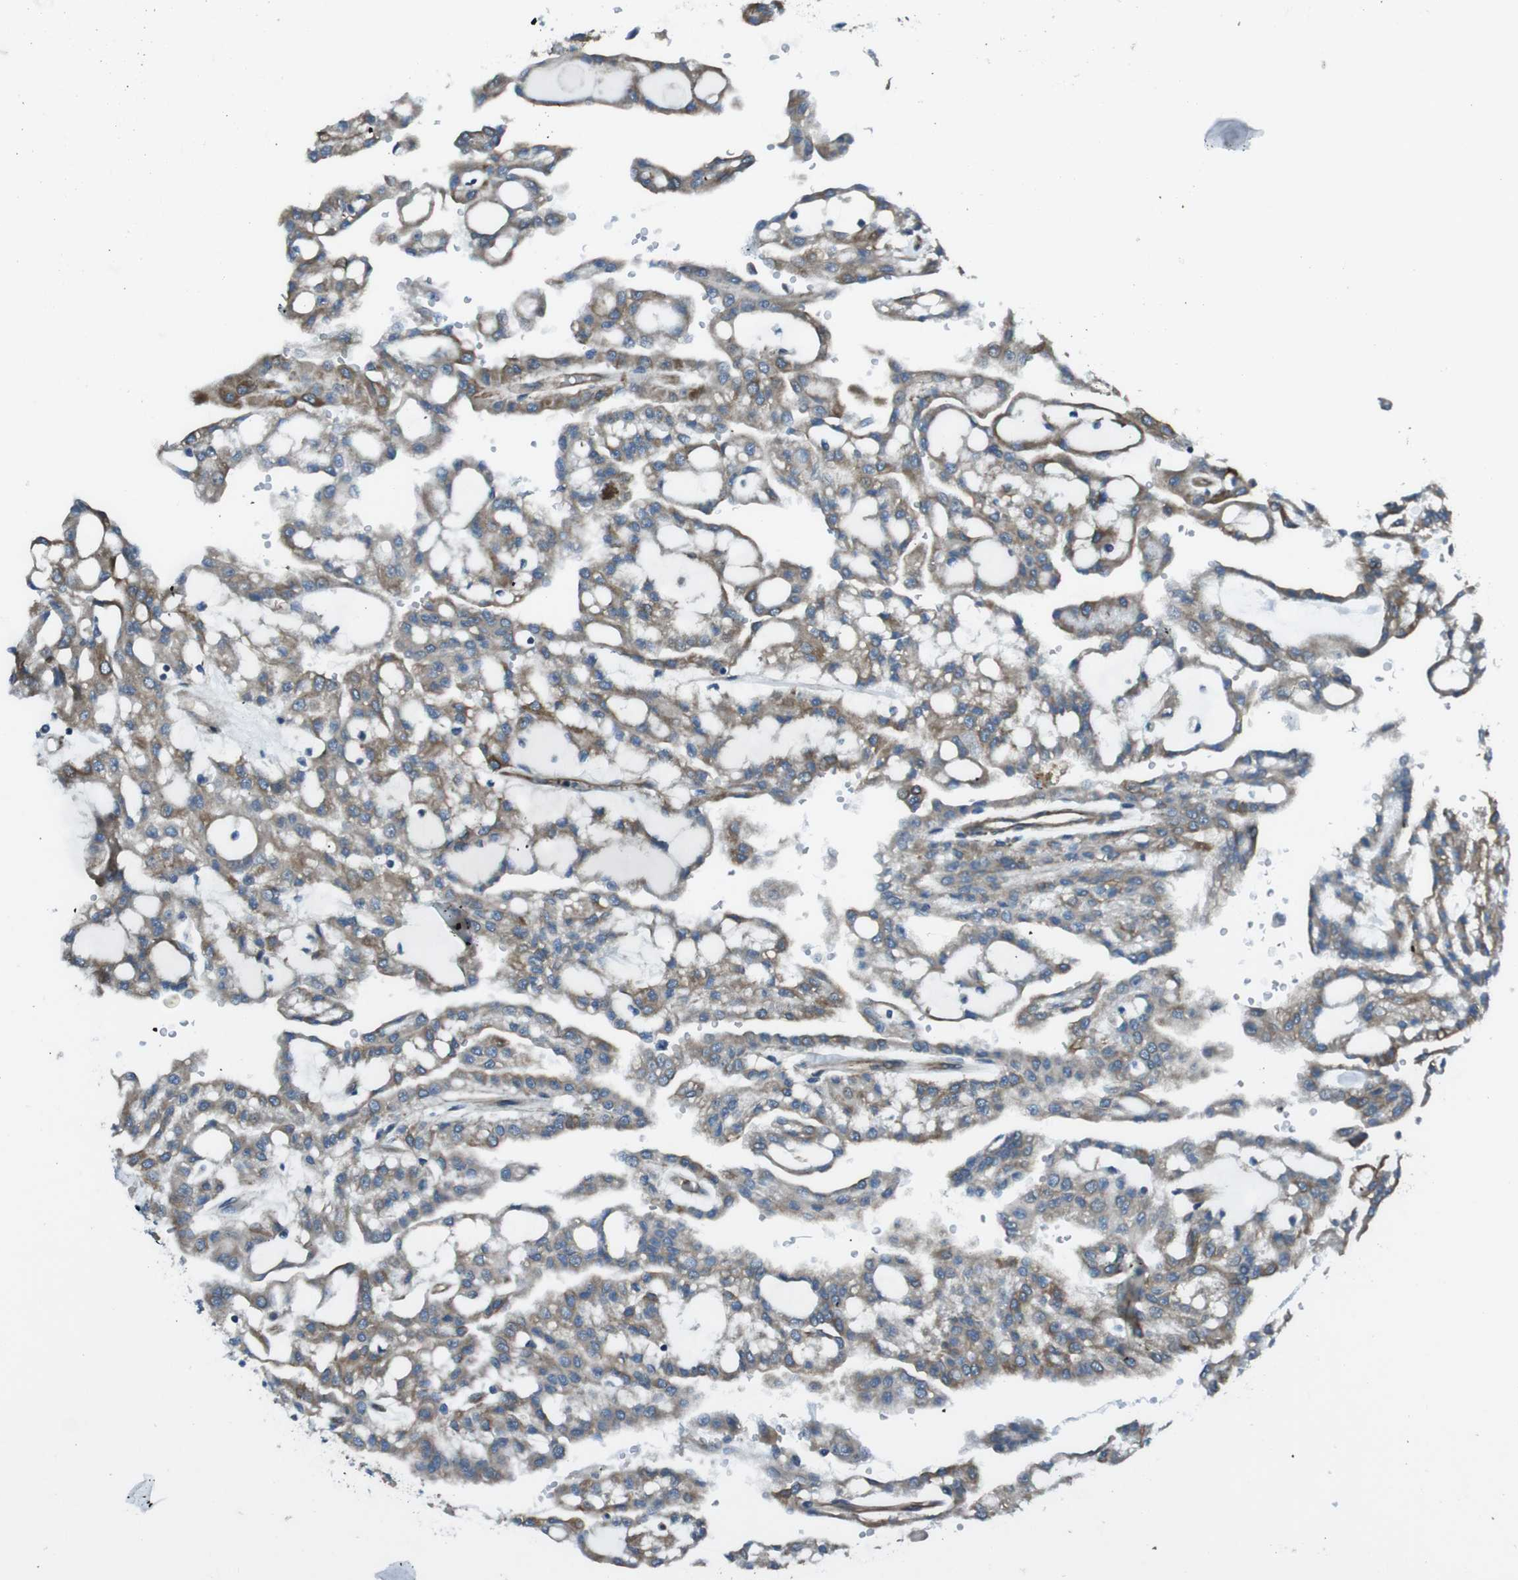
{"staining": {"intensity": "moderate", "quantity": ">75%", "location": "cytoplasmic/membranous"}, "tissue": "renal cancer", "cell_type": "Tumor cells", "image_type": "cancer", "snomed": [{"axis": "morphology", "description": "Adenocarcinoma, NOS"}, {"axis": "topography", "description": "Kidney"}], "caption": "Immunohistochemical staining of renal cancer exhibits moderate cytoplasmic/membranous protein staining in about >75% of tumor cells.", "gene": "FAM174B", "patient": {"sex": "male", "age": 63}}